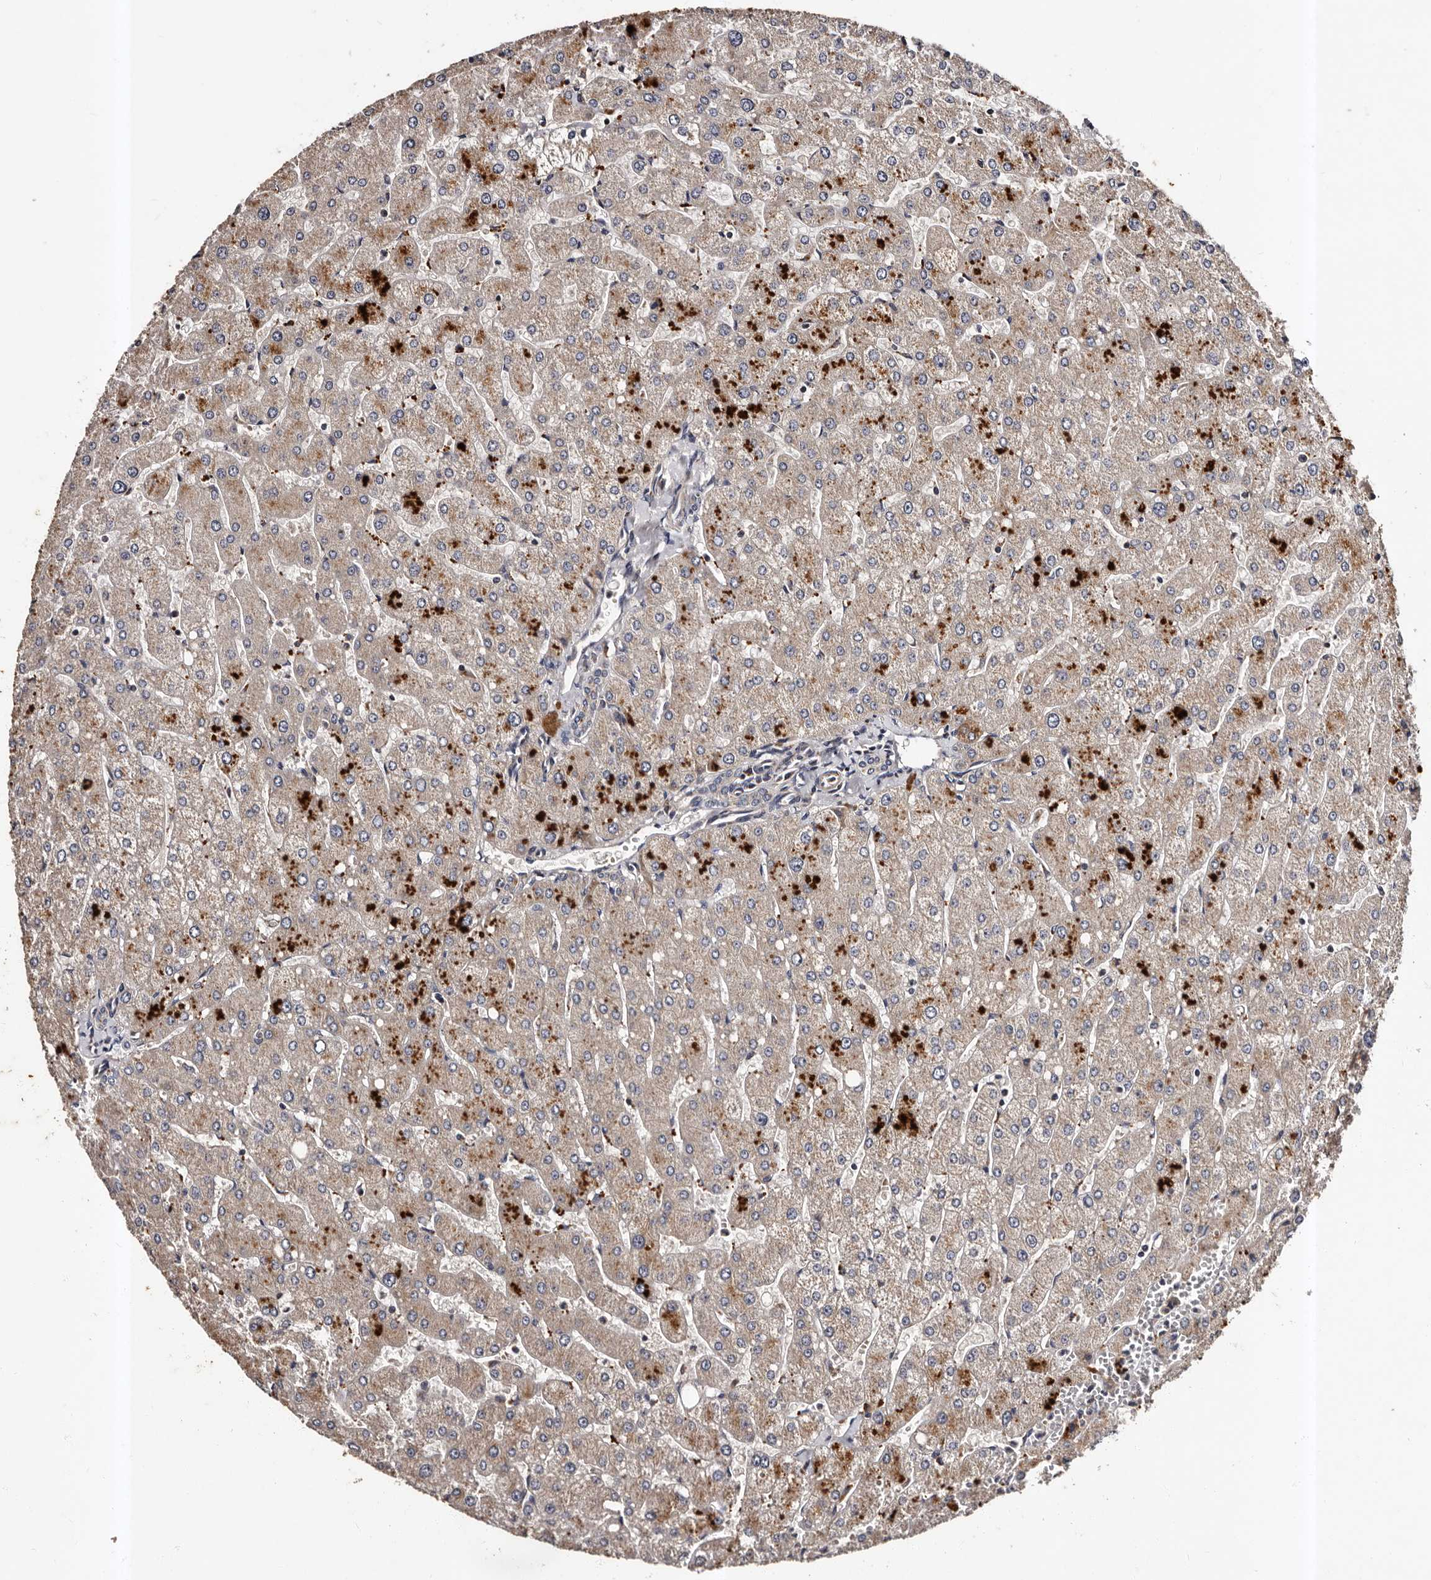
{"staining": {"intensity": "negative", "quantity": "none", "location": "none"}, "tissue": "liver", "cell_type": "Cholangiocytes", "image_type": "normal", "snomed": [{"axis": "morphology", "description": "Normal tissue, NOS"}, {"axis": "topography", "description": "Liver"}], "caption": "This is an IHC micrograph of unremarkable human liver. There is no positivity in cholangiocytes.", "gene": "ADCK5", "patient": {"sex": "male", "age": 55}}